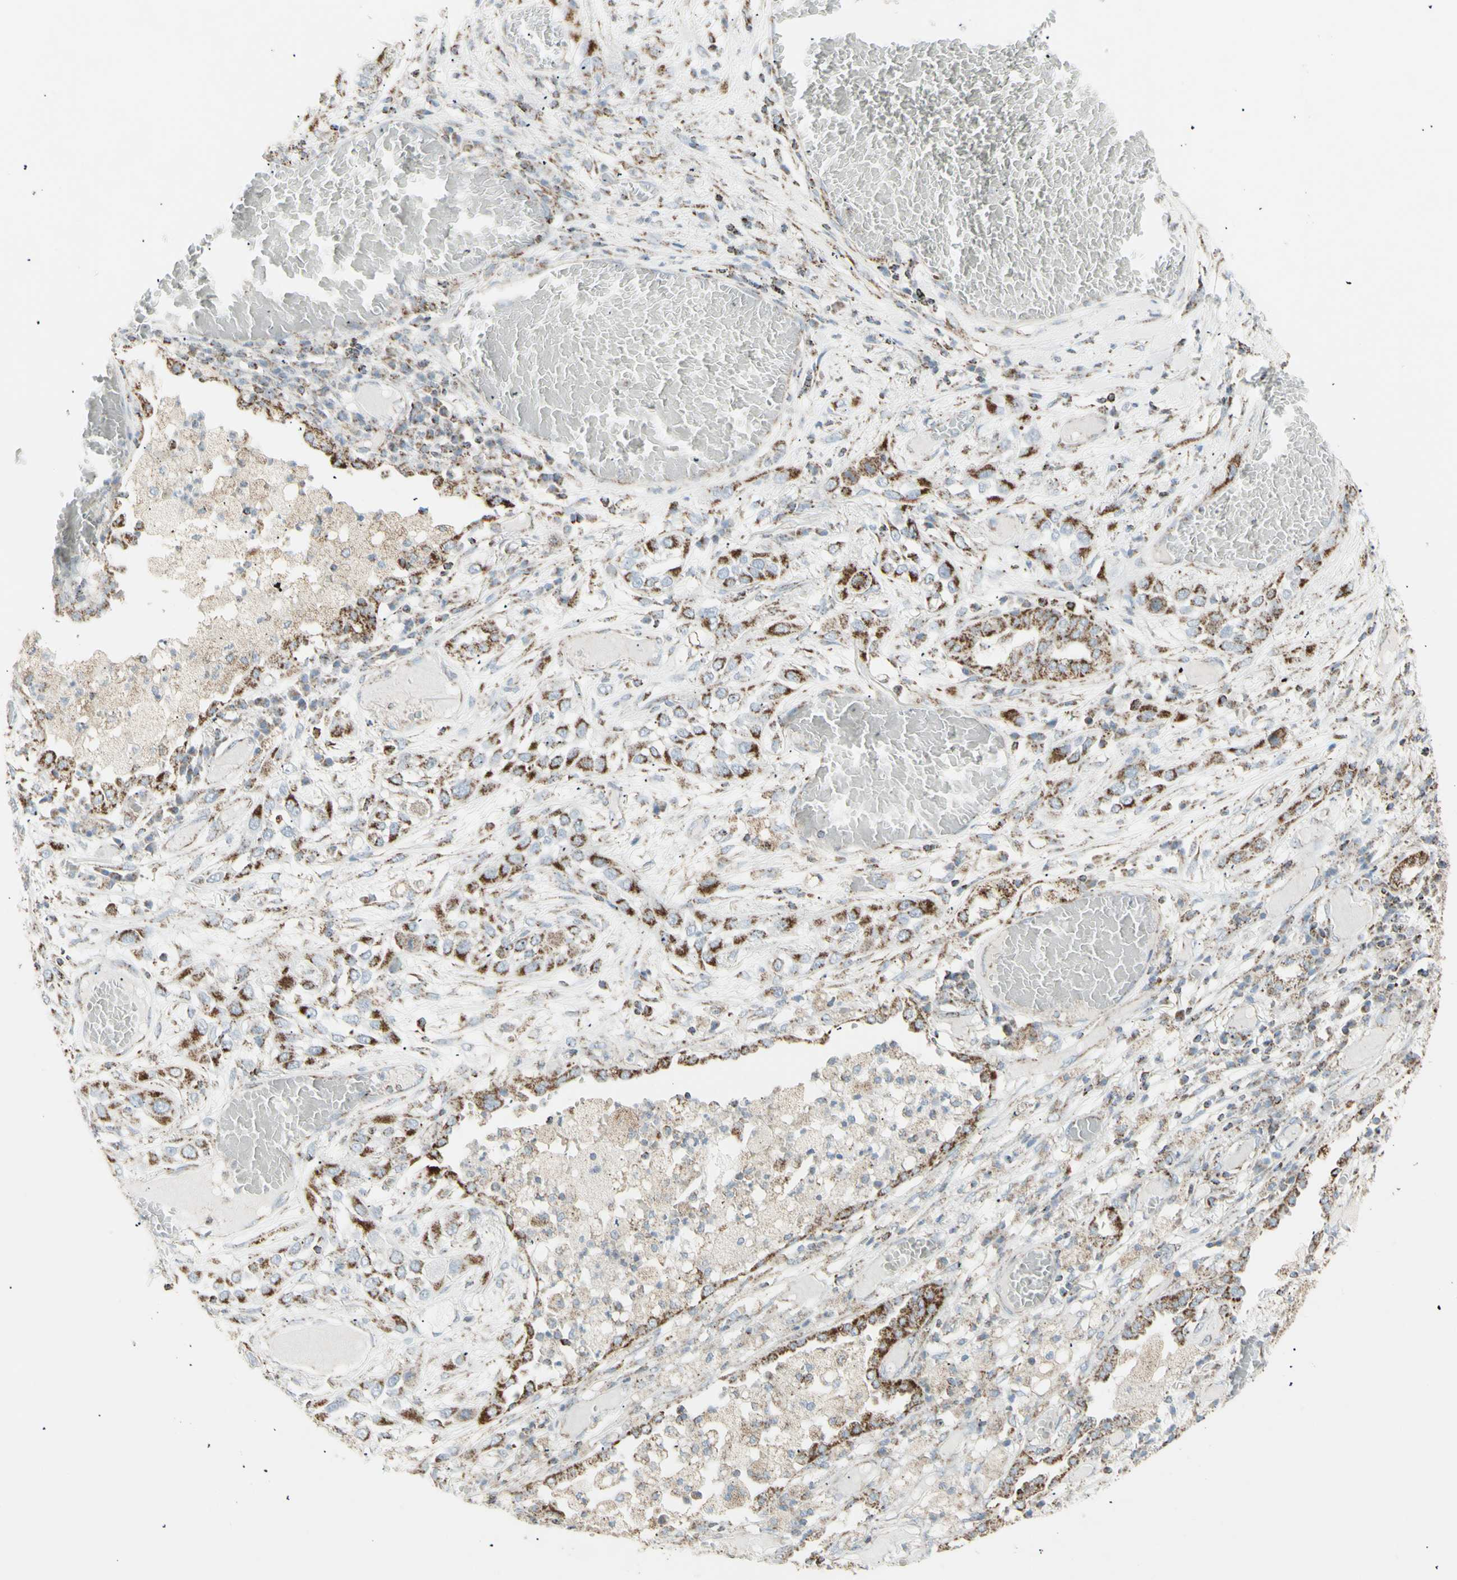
{"staining": {"intensity": "moderate", "quantity": ">75%", "location": "cytoplasmic/membranous"}, "tissue": "lung cancer", "cell_type": "Tumor cells", "image_type": "cancer", "snomed": [{"axis": "morphology", "description": "Squamous cell carcinoma, NOS"}, {"axis": "topography", "description": "Lung"}], "caption": "Immunohistochemistry (IHC) (DAB (3,3'-diaminobenzidine)) staining of human lung squamous cell carcinoma displays moderate cytoplasmic/membranous protein staining in approximately >75% of tumor cells.", "gene": "PLGRKT", "patient": {"sex": "male", "age": 71}}